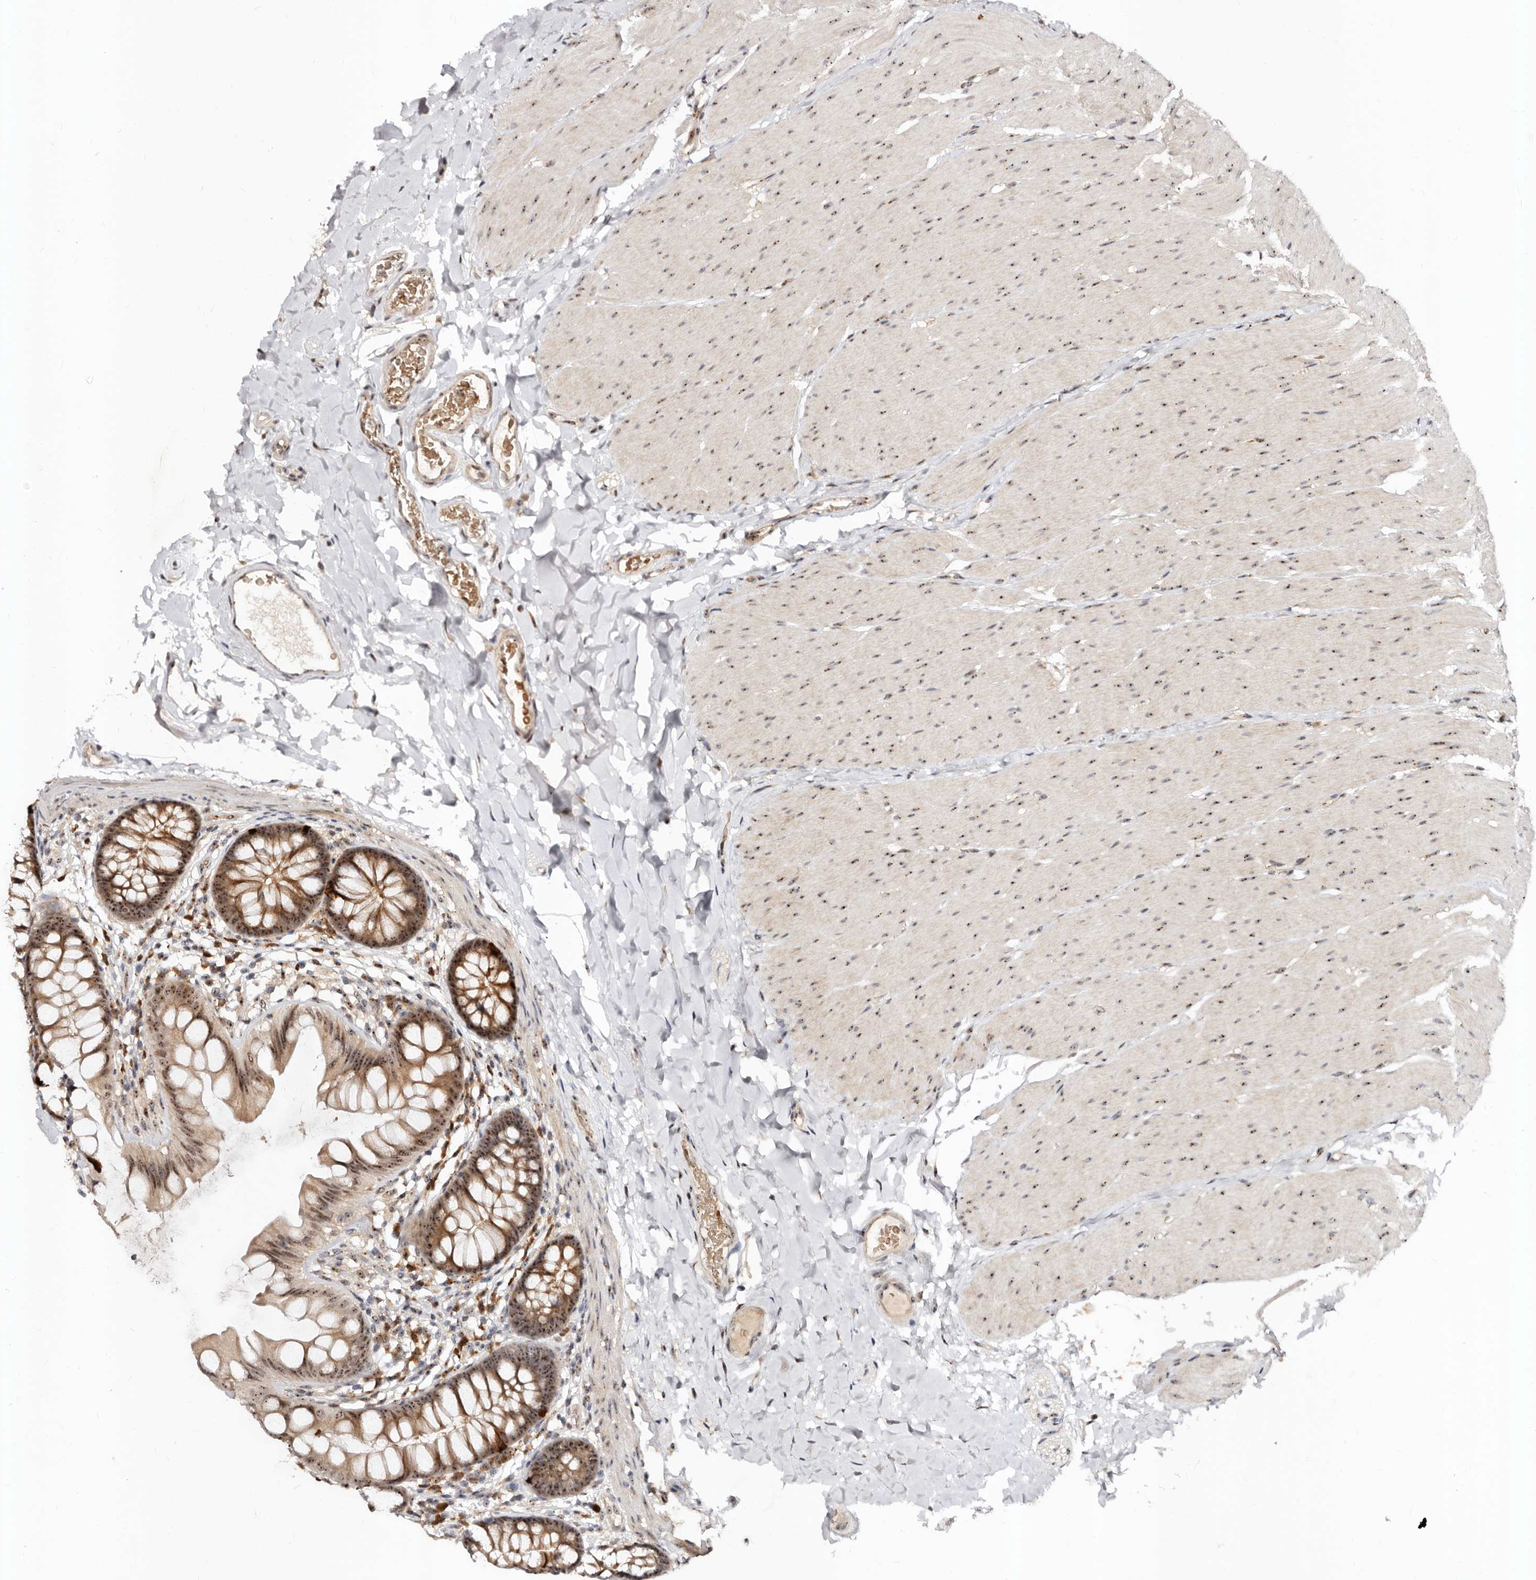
{"staining": {"intensity": "moderate", "quantity": ">75%", "location": "nuclear"}, "tissue": "colon", "cell_type": "Endothelial cells", "image_type": "normal", "snomed": [{"axis": "morphology", "description": "Normal tissue, NOS"}, {"axis": "topography", "description": "Colon"}], "caption": "Brown immunohistochemical staining in benign colon demonstrates moderate nuclear expression in about >75% of endothelial cells. (DAB (3,3'-diaminobenzidine) IHC, brown staining for protein, blue staining for nuclei).", "gene": "APOL6", "patient": {"sex": "female", "age": 62}}